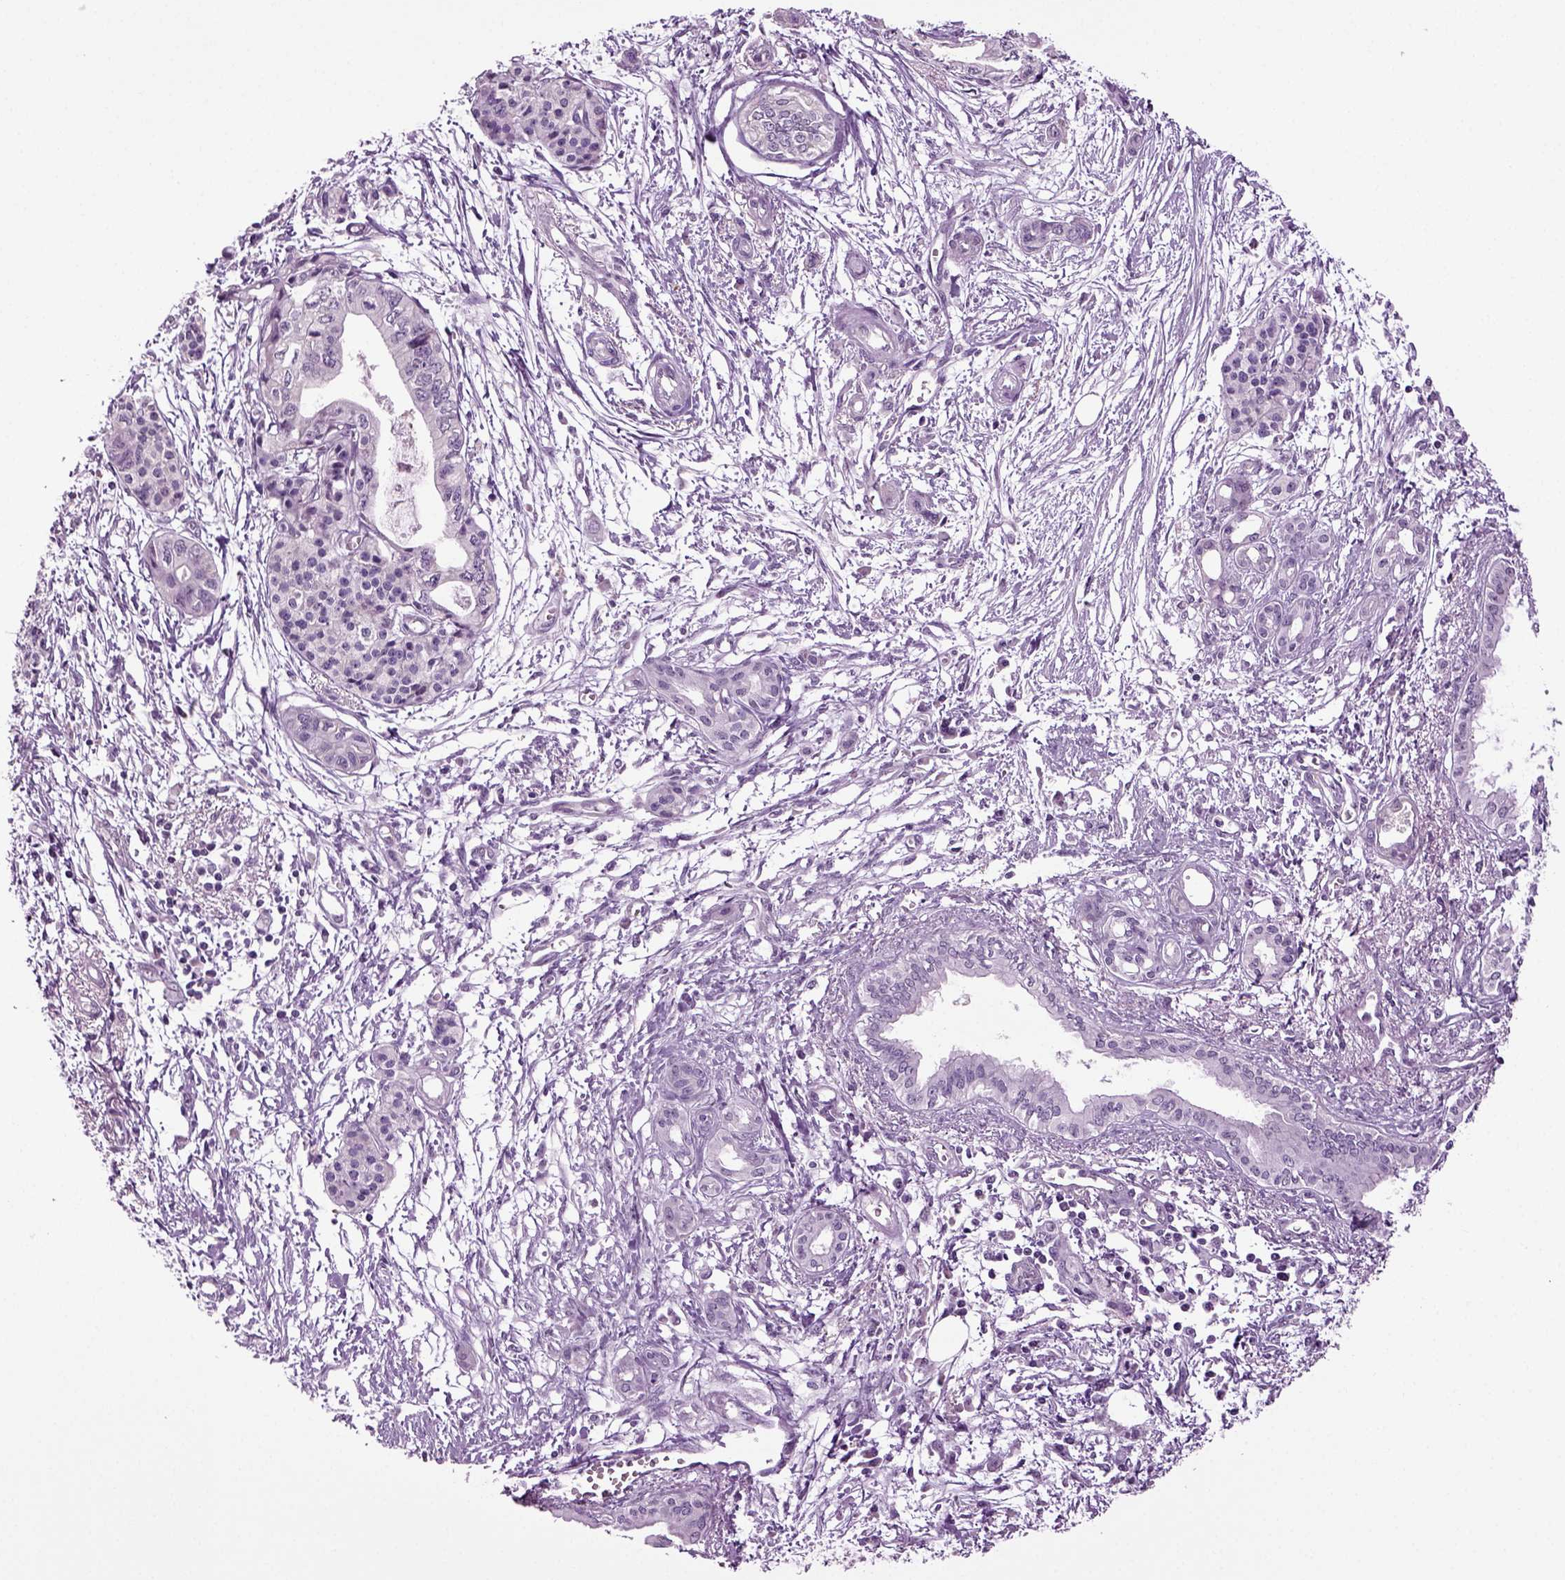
{"staining": {"intensity": "negative", "quantity": "none", "location": "none"}, "tissue": "pancreatic cancer", "cell_type": "Tumor cells", "image_type": "cancer", "snomed": [{"axis": "morphology", "description": "Adenocarcinoma, NOS"}, {"axis": "topography", "description": "Pancreas"}], "caption": "This is an IHC histopathology image of human pancreatic cancer. There is no staining in tumor cells.", "gene": "PLCH2", "patient": {"sex": "female", "age": 76}}